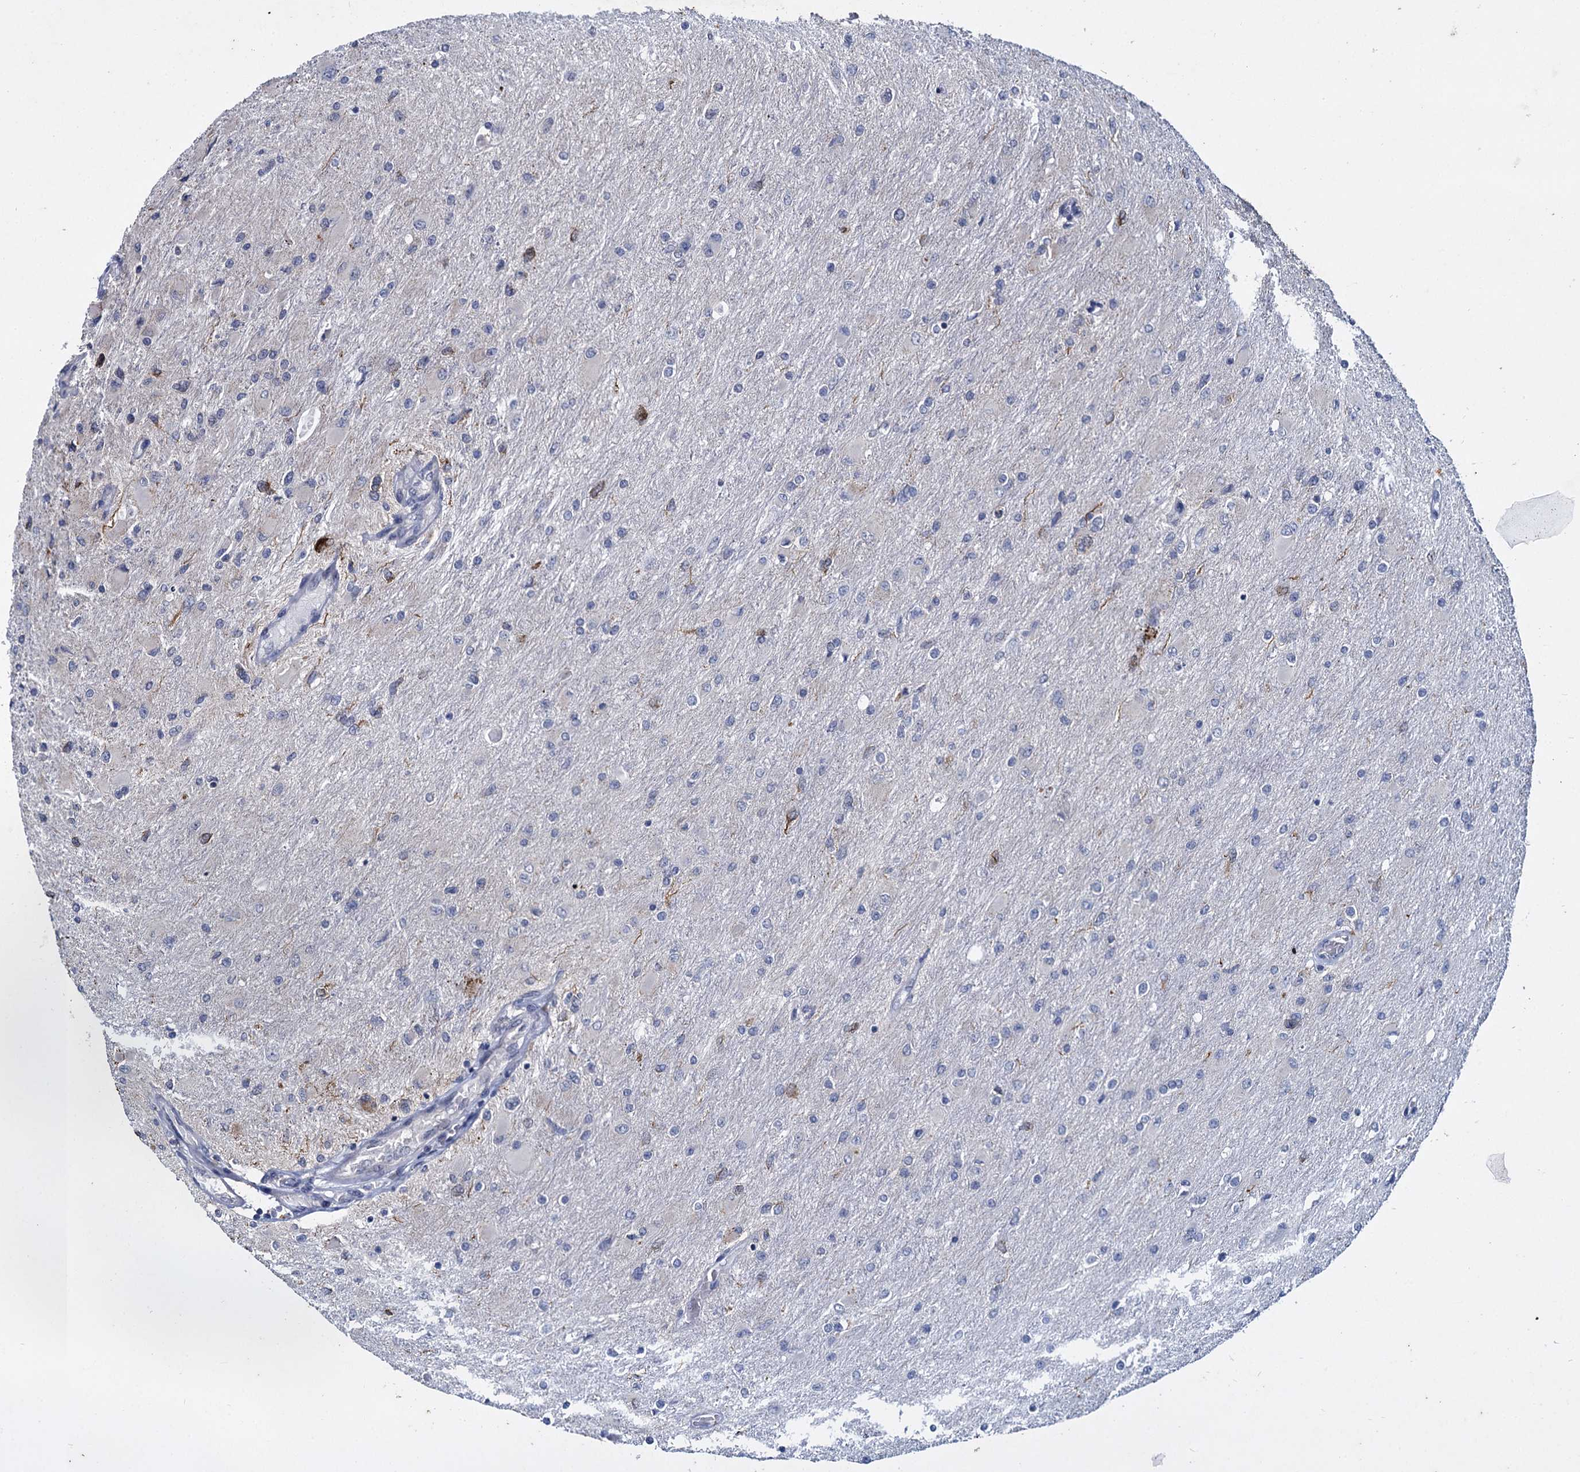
{"staining": {"intensity": "negative", "quantity": "none", "location": "none"}, "tissue": "glioma", "cell_type": "Tumor cells", "image_type": "cancer", "snomed": [{"axis": "morphology", "description": "Glioma, malignant, High grade"}, {"axis": "topography", "description": "Cerebral cortex"}], "caption": "Immunohistochemistry (IHC) histopathology image of neoplastic tissue: glioma stained with DAB (3,3'-diaminobenzidine) exhibits no significant protein staining in tumor cells.", "gene": "RPUSD4", "patient": {"sex": "female", "age": 36}}